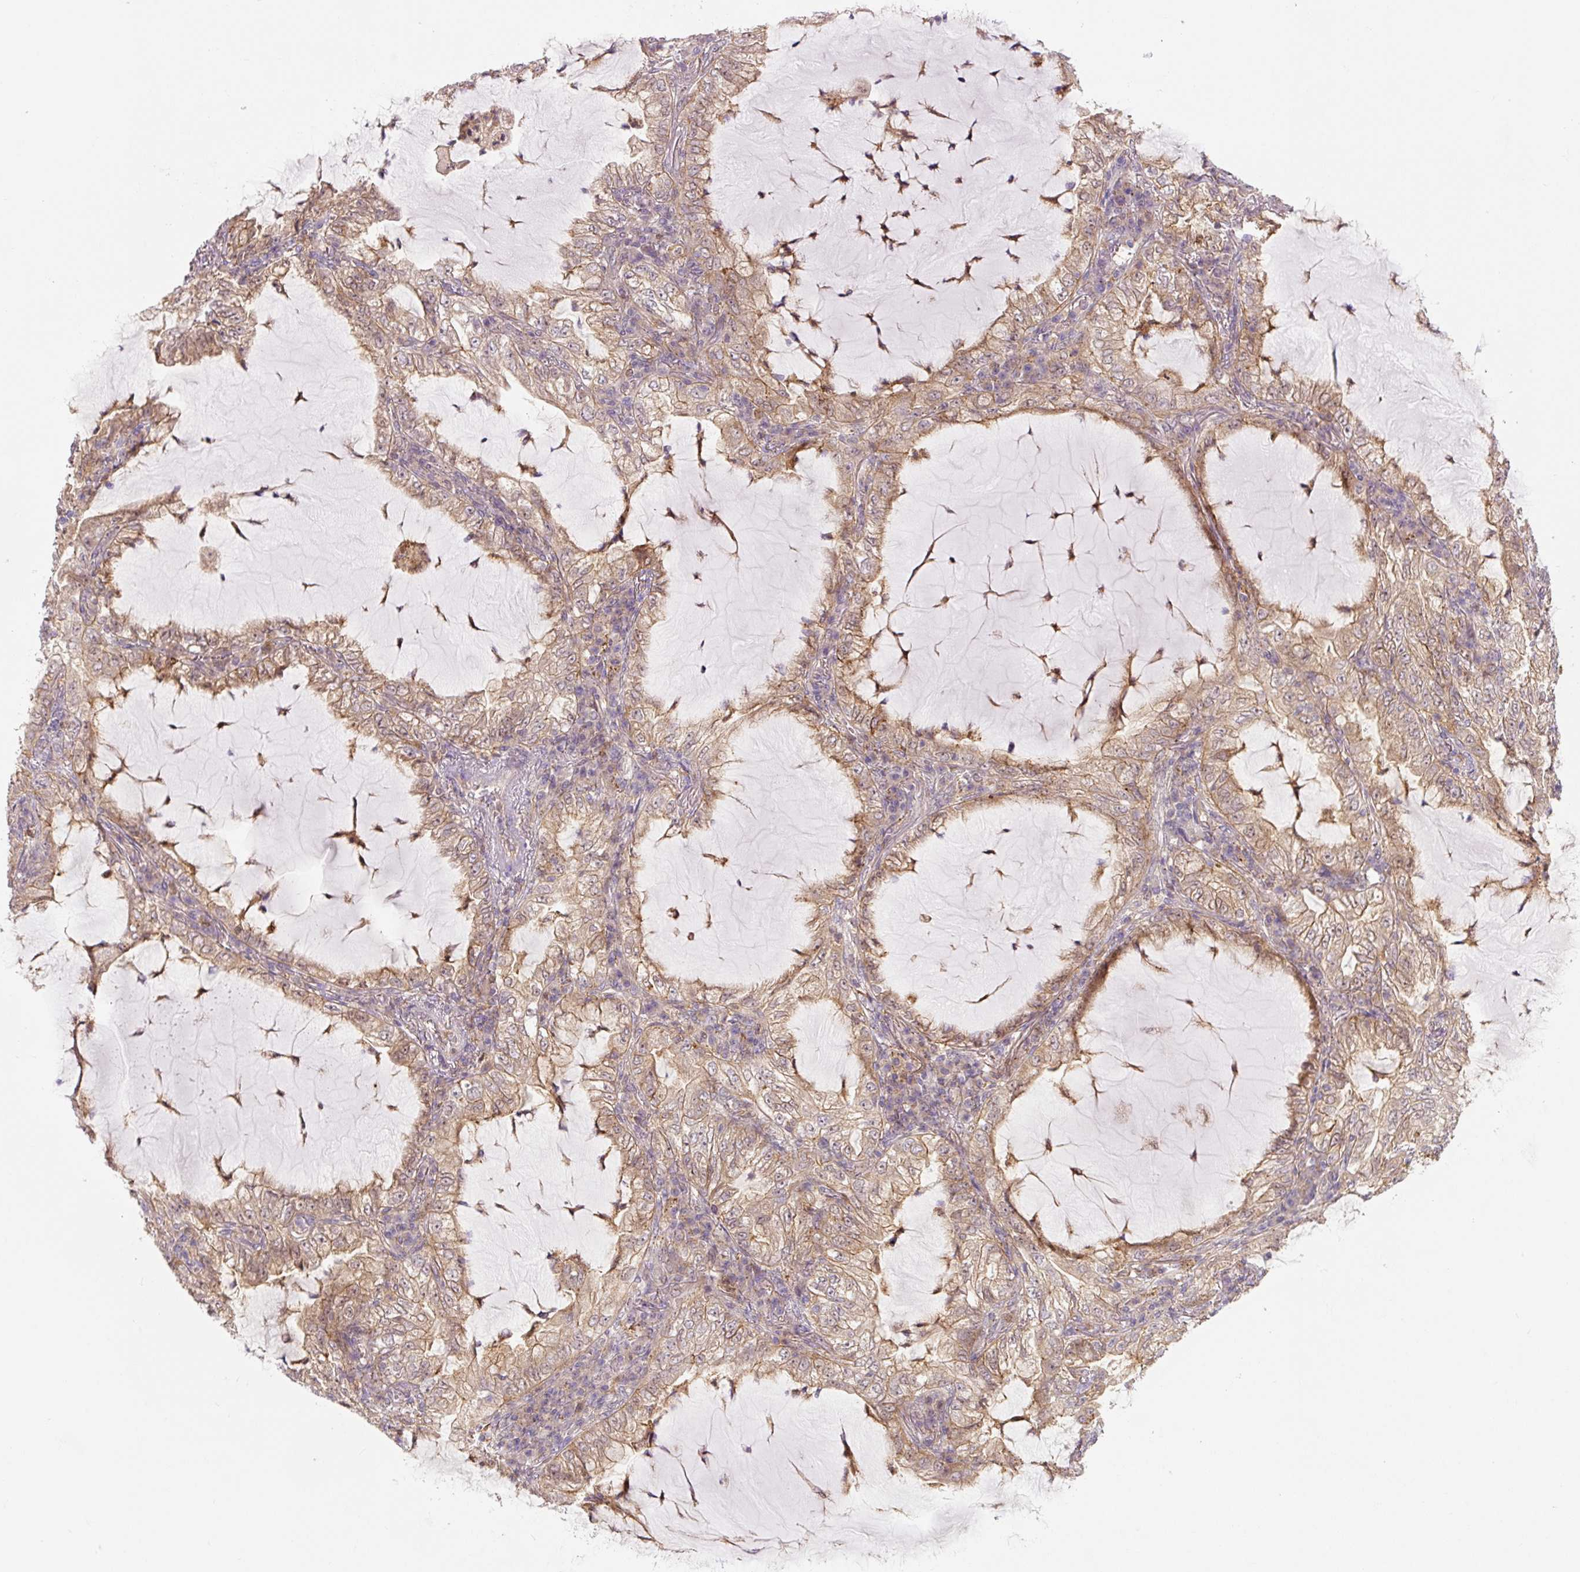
{"staining": {"intensity": "weak", "quantity": ">75%", "location": "cytoplasmic/membranous"}, "tissue": "lung cancer", "cell_type": "Tumor cells", "image_type": "cancer", "snomed": [{"axis": "morphology", "description": "Adenocarcinoma, NOS"}, {"axis": "topography", "description": "Lung"}], "caption": "Adenocarcinoma (lung) was stained to show a protein in brown. There is low levels of weak cytoplasmic/membranous positivity in approximately >75% of tumor cells.", "gene": "ZSWIM7", "patient": {"sex": "female", "age": 73}}